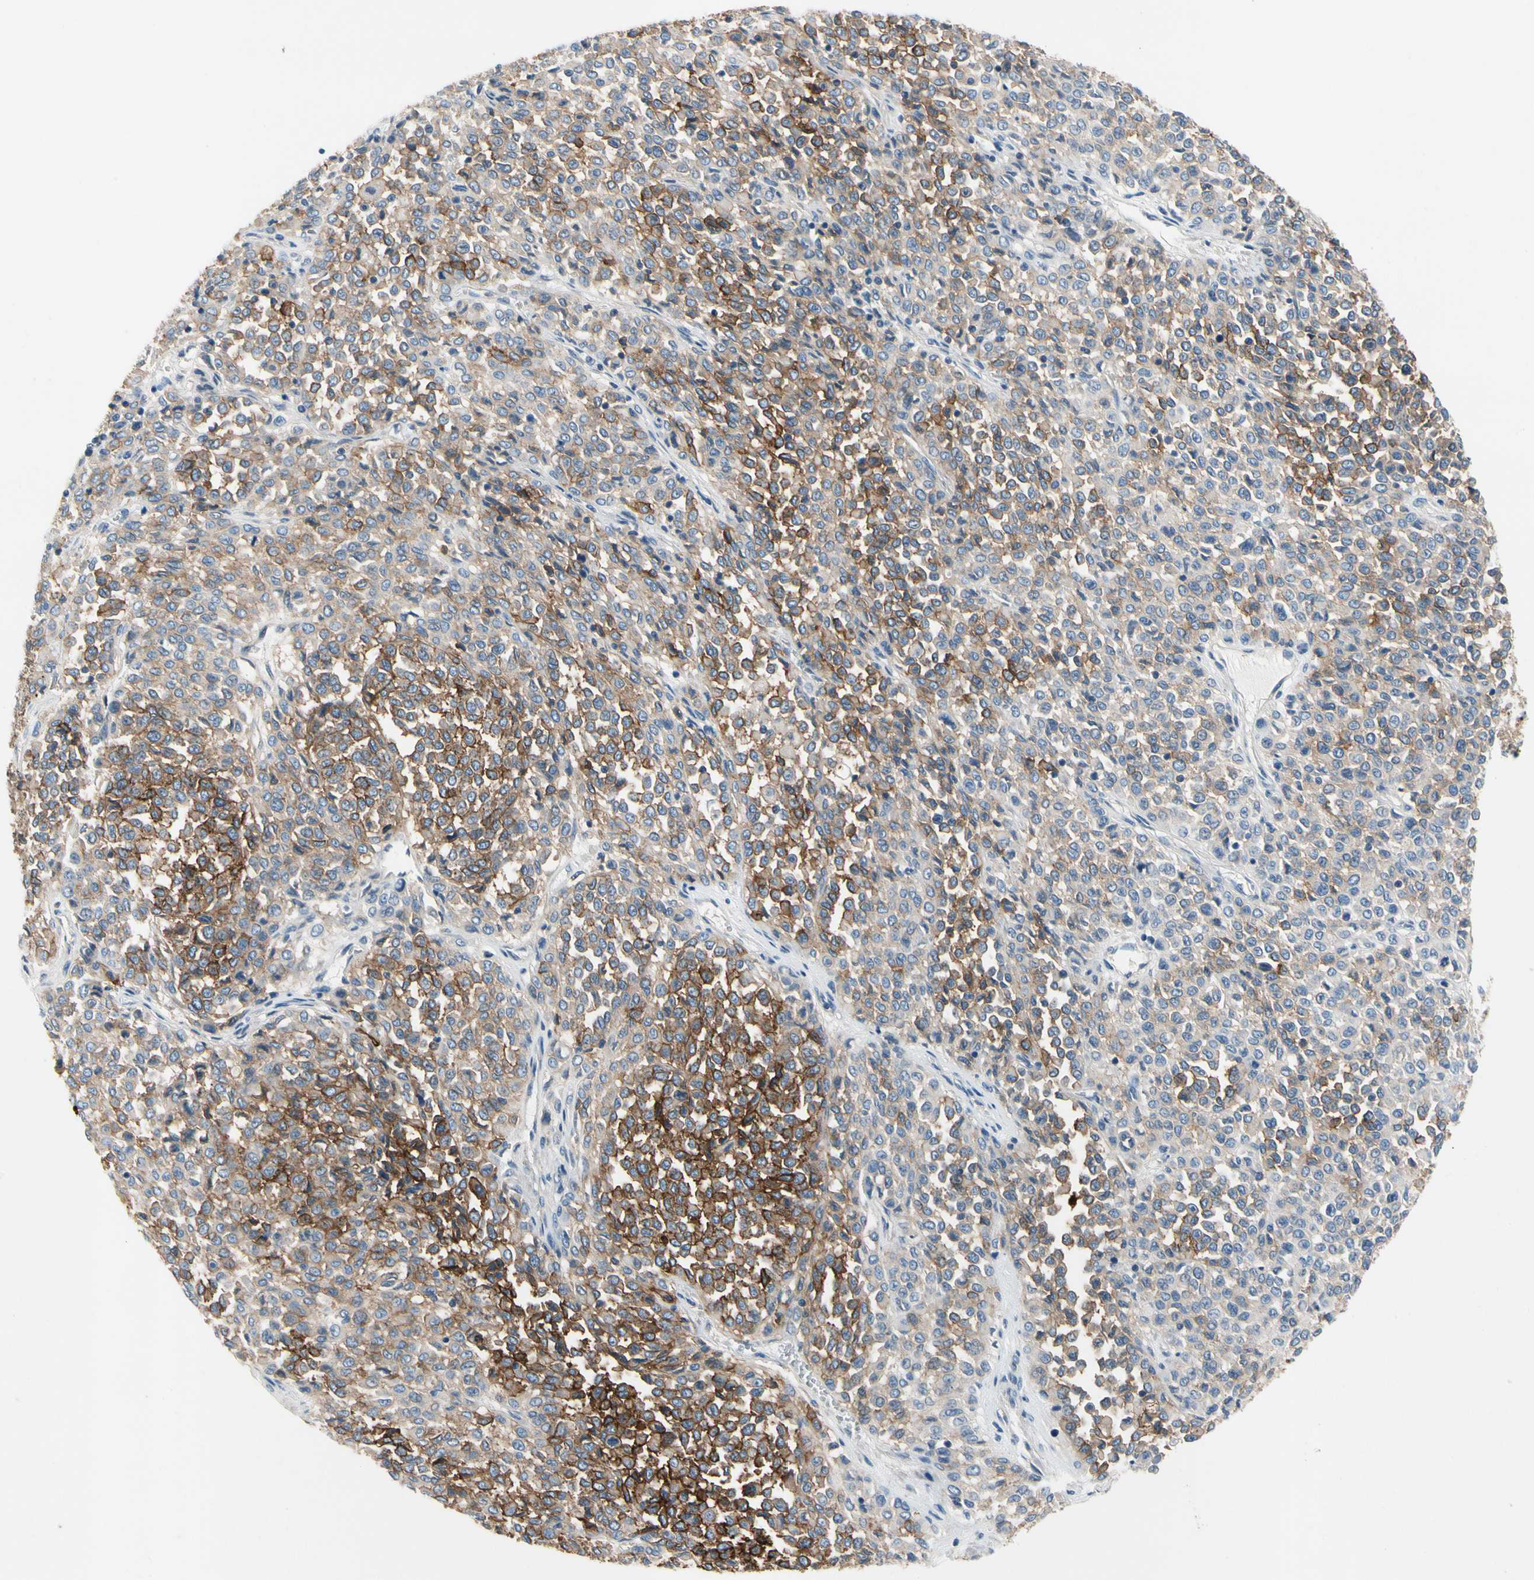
{"staining": {"intensity": "moderate", "quantity": ">75%", "location": "cytoplasmic/membranous"}, "tissue": "melanoma", "cell_type": "Tumor cells", "image_type": "cancer", "snomed": [{"axis": "morphology", "description": "Malignant melanoma, Metastatic site"}, {"axis": "topography", "description": "Pancreas"}], "caption": "Immunohistochemistry (IHC) of human melanoma shows medium levels of moderate cytoplasmic/membranous staining in approximately >75% of tumor cells. Using DAB (3,3'-diaminobenzidine) (brown) and hematoxylin (blue) stains, captured at high magnification using brightfield microscopy.", "gene": "CA14", "patient": {"sex": "female", "age": 30}}